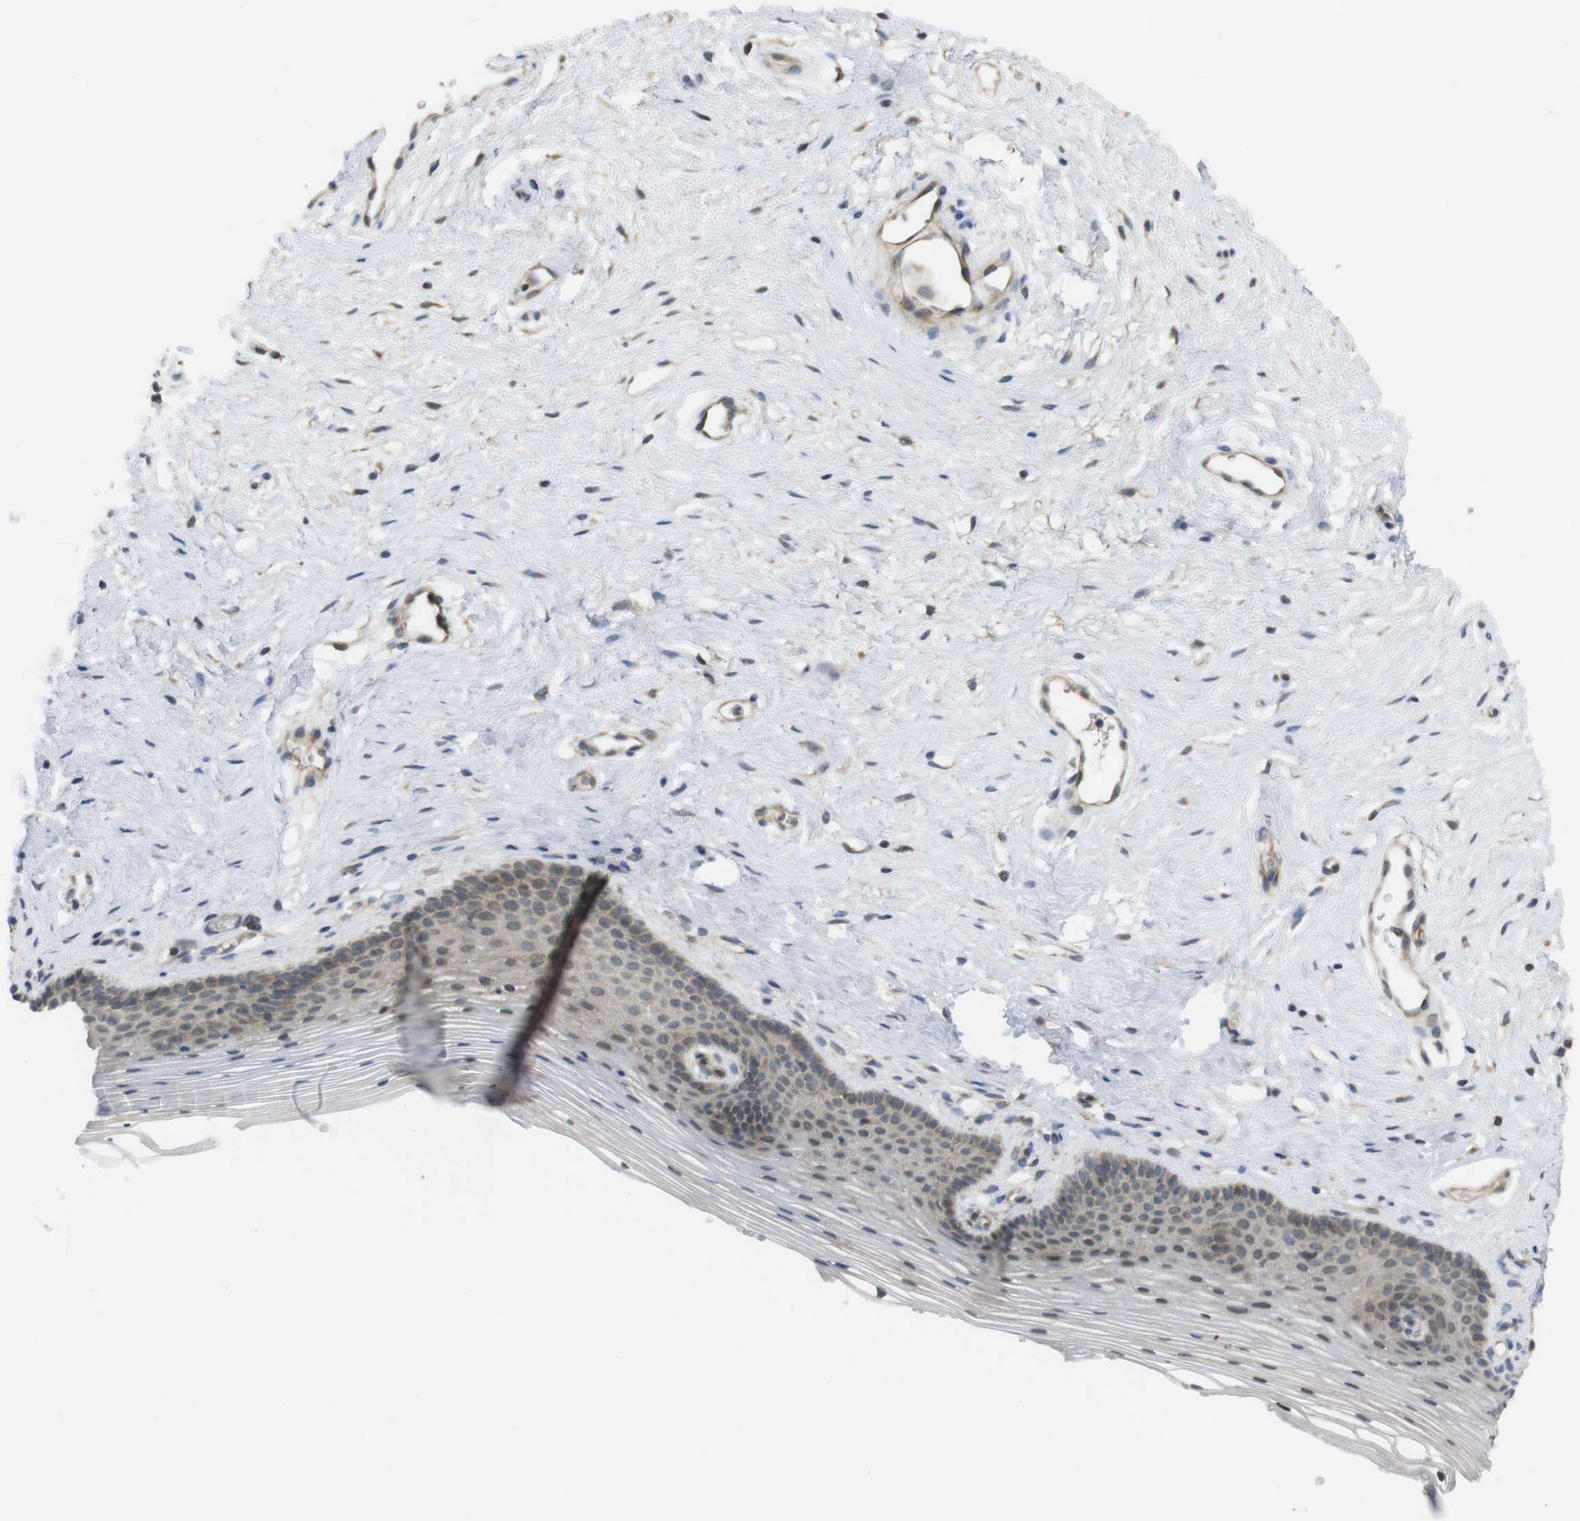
{"staining": {"intensity": "moderate", "quantity": "25%-75%", "location": "cytoplasmic/membranous"}, "tissue": "vagina", "cell_type": "Squamous epithelial cells", "image_type": "normal", "snomed": [{"axis": "morphology", "description": "Normal tissue, NOS"}, {"axis": "topography", "description": "Vagina"}], "caption": "Benign vagina was stained to show a protein in brown. There is medium levels of moderate cytoplasmic/membranous positivity in about 25%-75% of squamous epithelial cells.", "gene": "RNF130", "patient": {"sex": "female", "age": 32}}